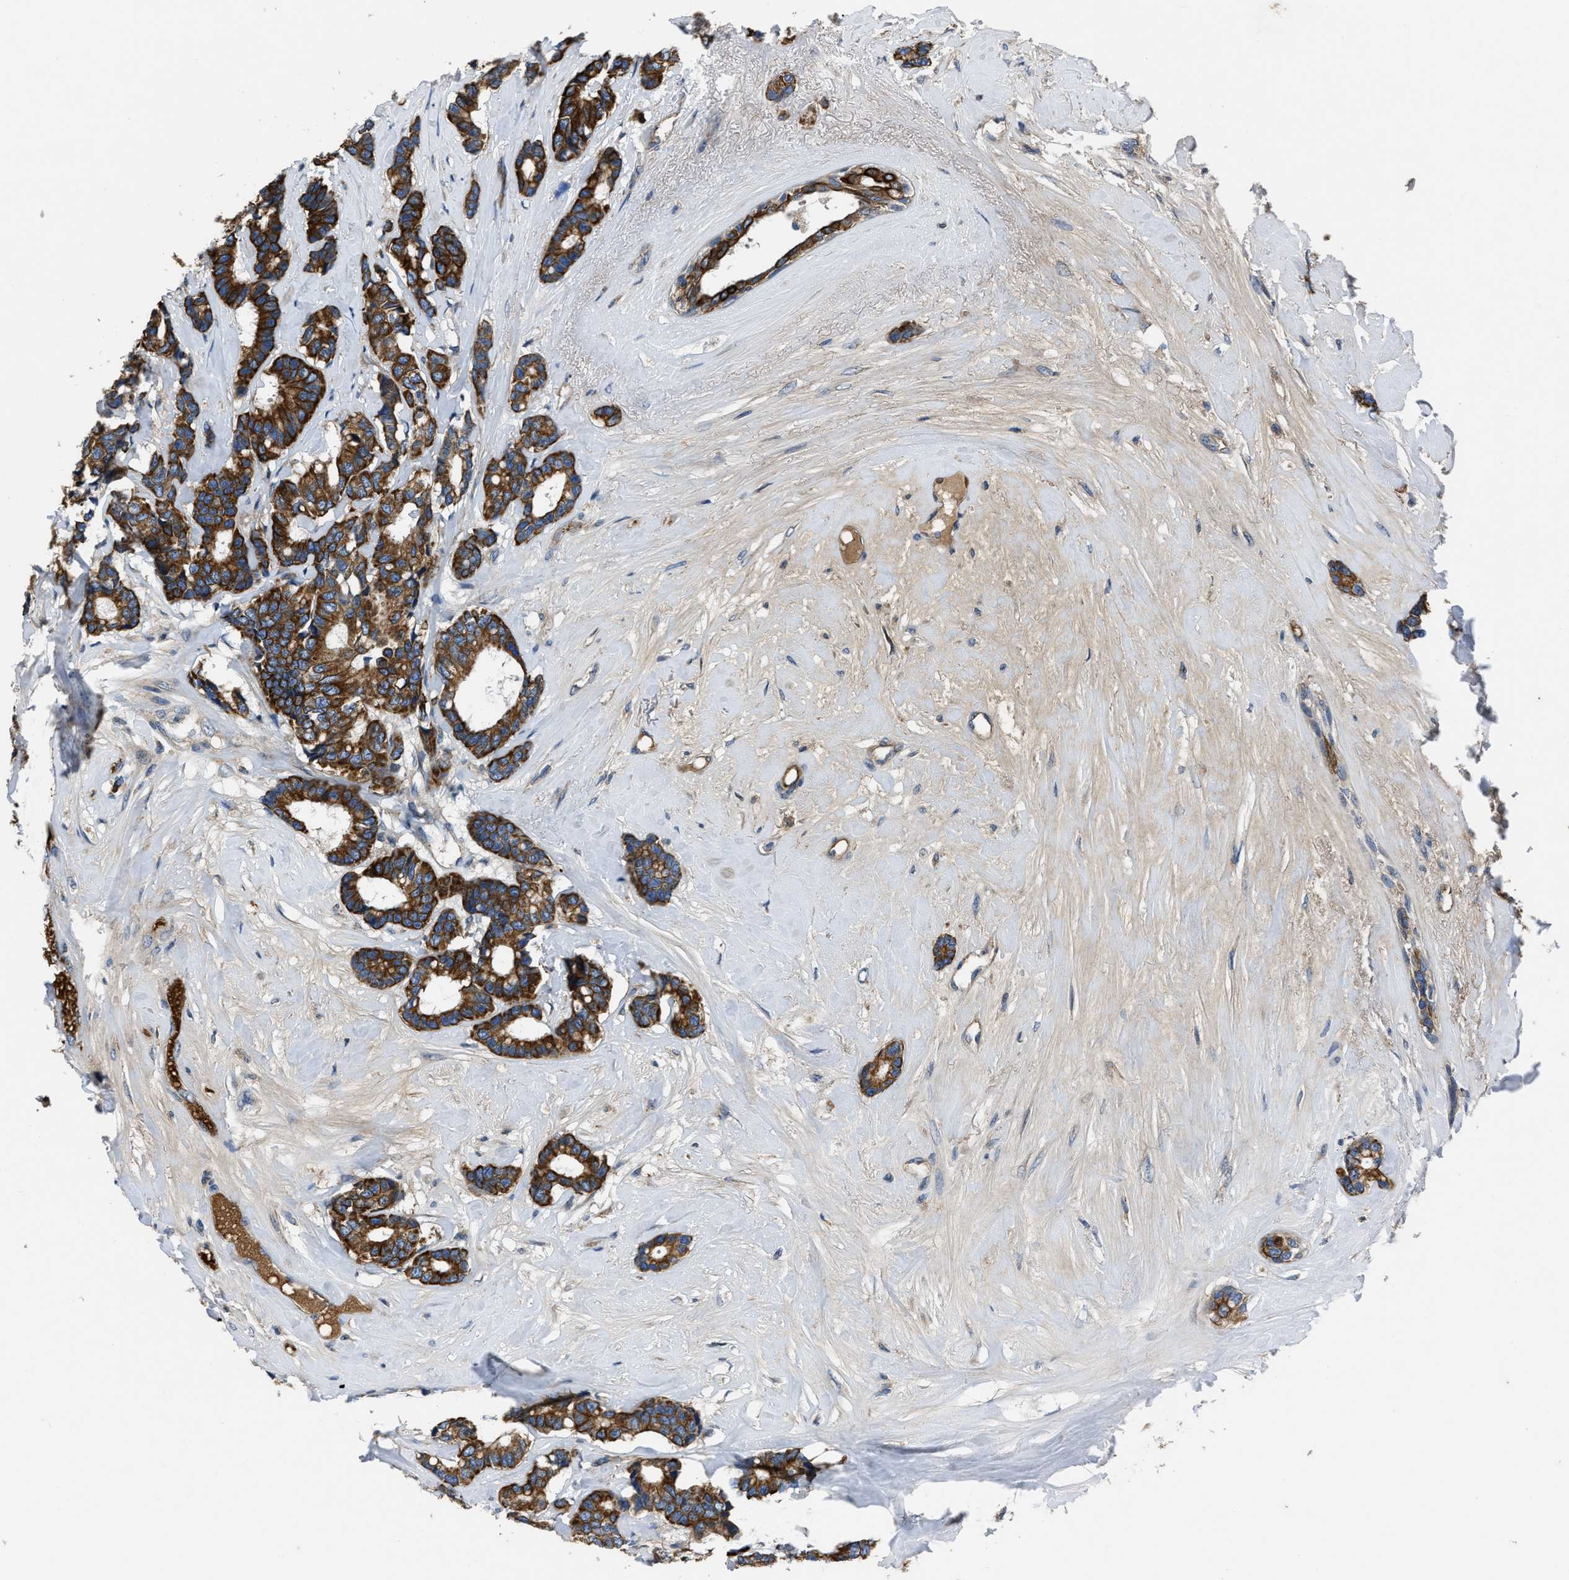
{"staining": {"intensity": "strong", "quantity": ">75%", "location": "cytoplasmic/membranous"}, "tissue": "breast cancer", "cell_type": "Tumor cells", "image_type": "cancer", "snomed": [{"axis": "morphology", "description": "Duct carcinoma"}, {"axis": "topography", "description": "Breast"}], "caption": "Strong cytoplasmic/membranous staining is present in about >75% of tumor cells in breast cancer.", "gene": "ERC1", "patient": {"sex": "female", "age": 87}}